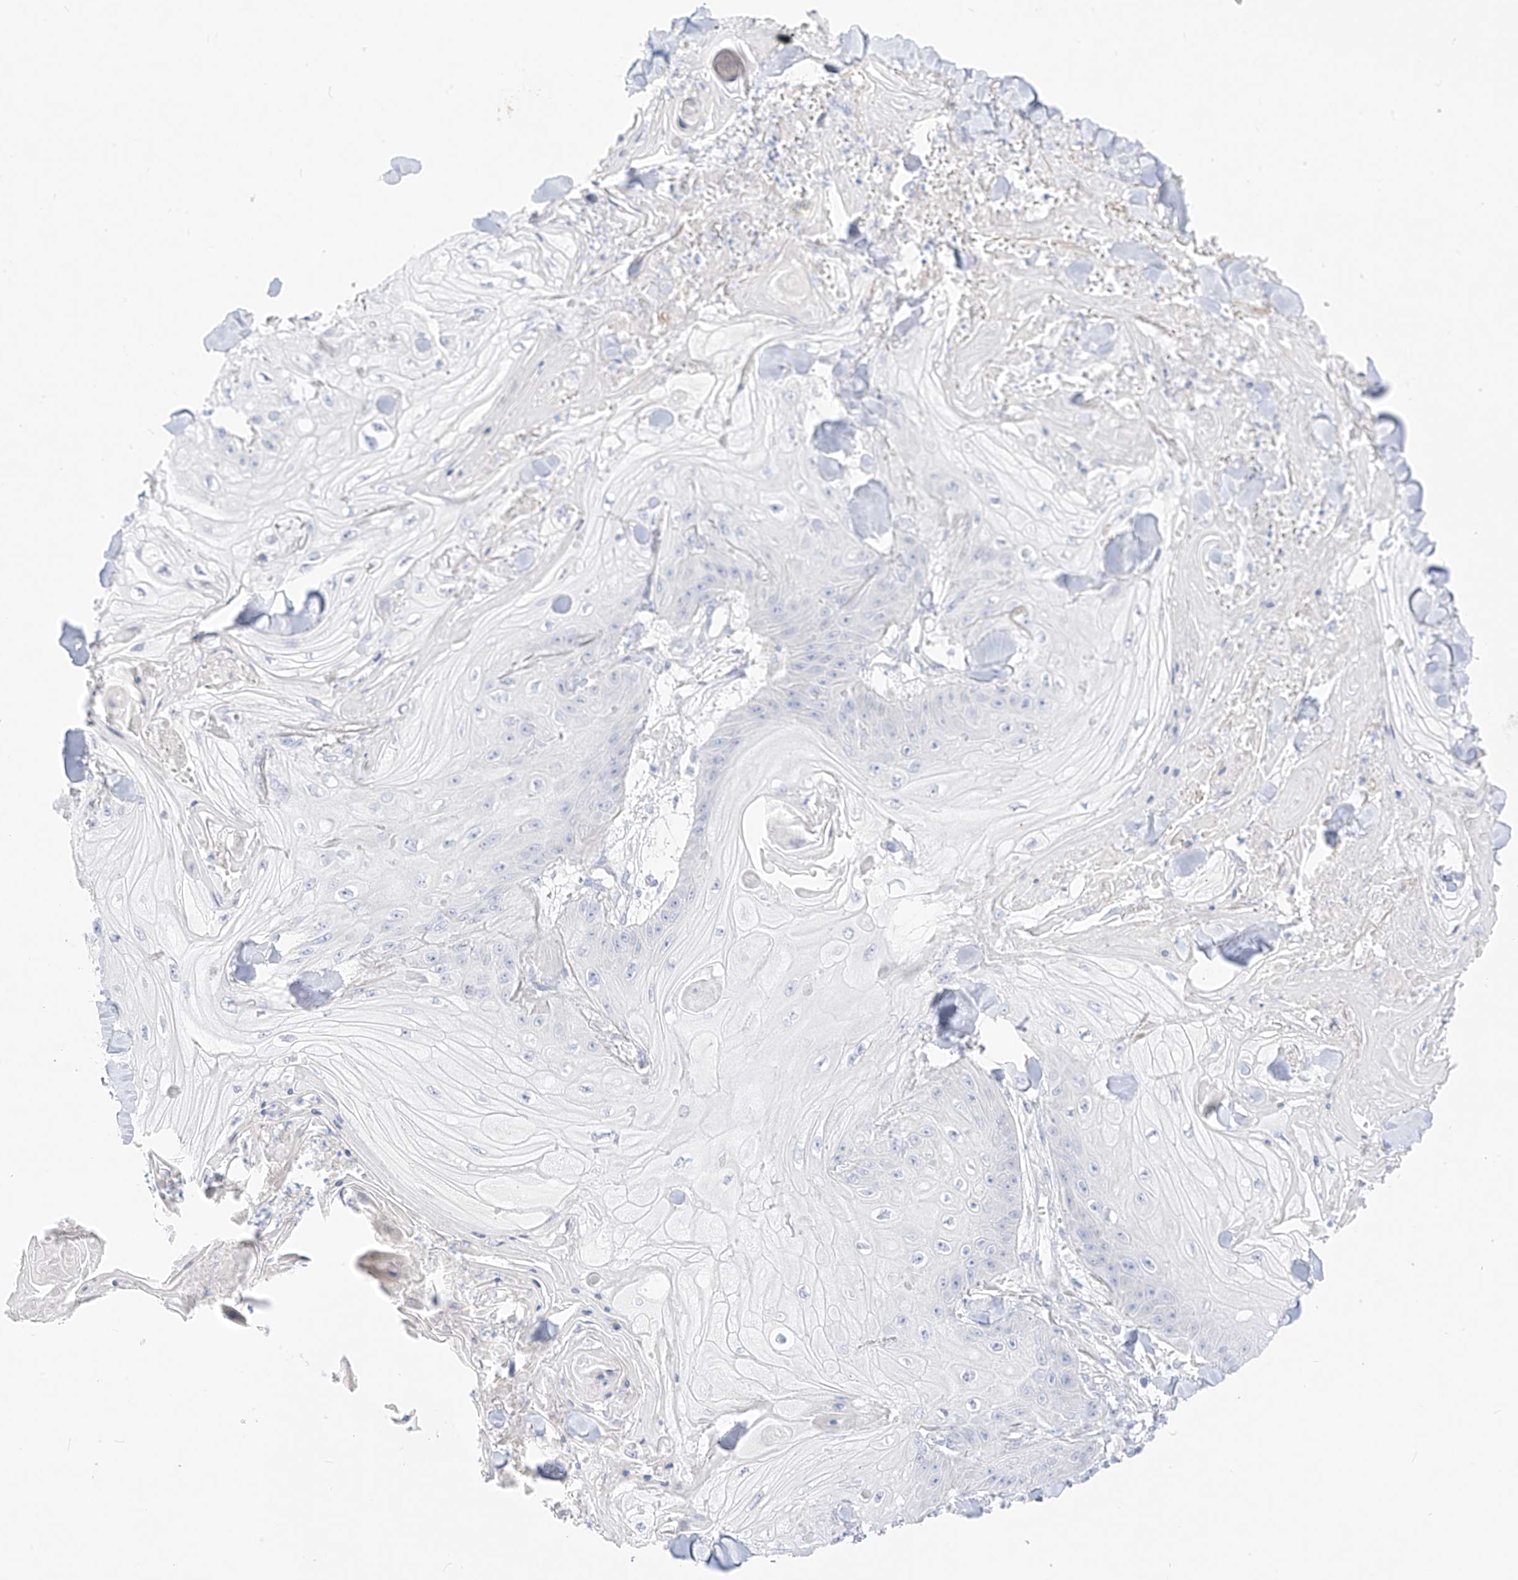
{"staining": {"intensity": "negative", "quantity": "none", "location": "none"}, "tissue": "skin cancer", "cell_type": "Tumor cells", "image_type": "cancer", "snomed": [{"axis": "morphology", "description": "Squamous cell carcinoma, NOS"}, {"axis": "topography", "description": "Skin"}], "caption": "Tumor cells are negative for protein expression in human skin squamous cell carcinoma.", "gene": "ST3GAL5", "patient": {"sex": "male", "age": 74}}